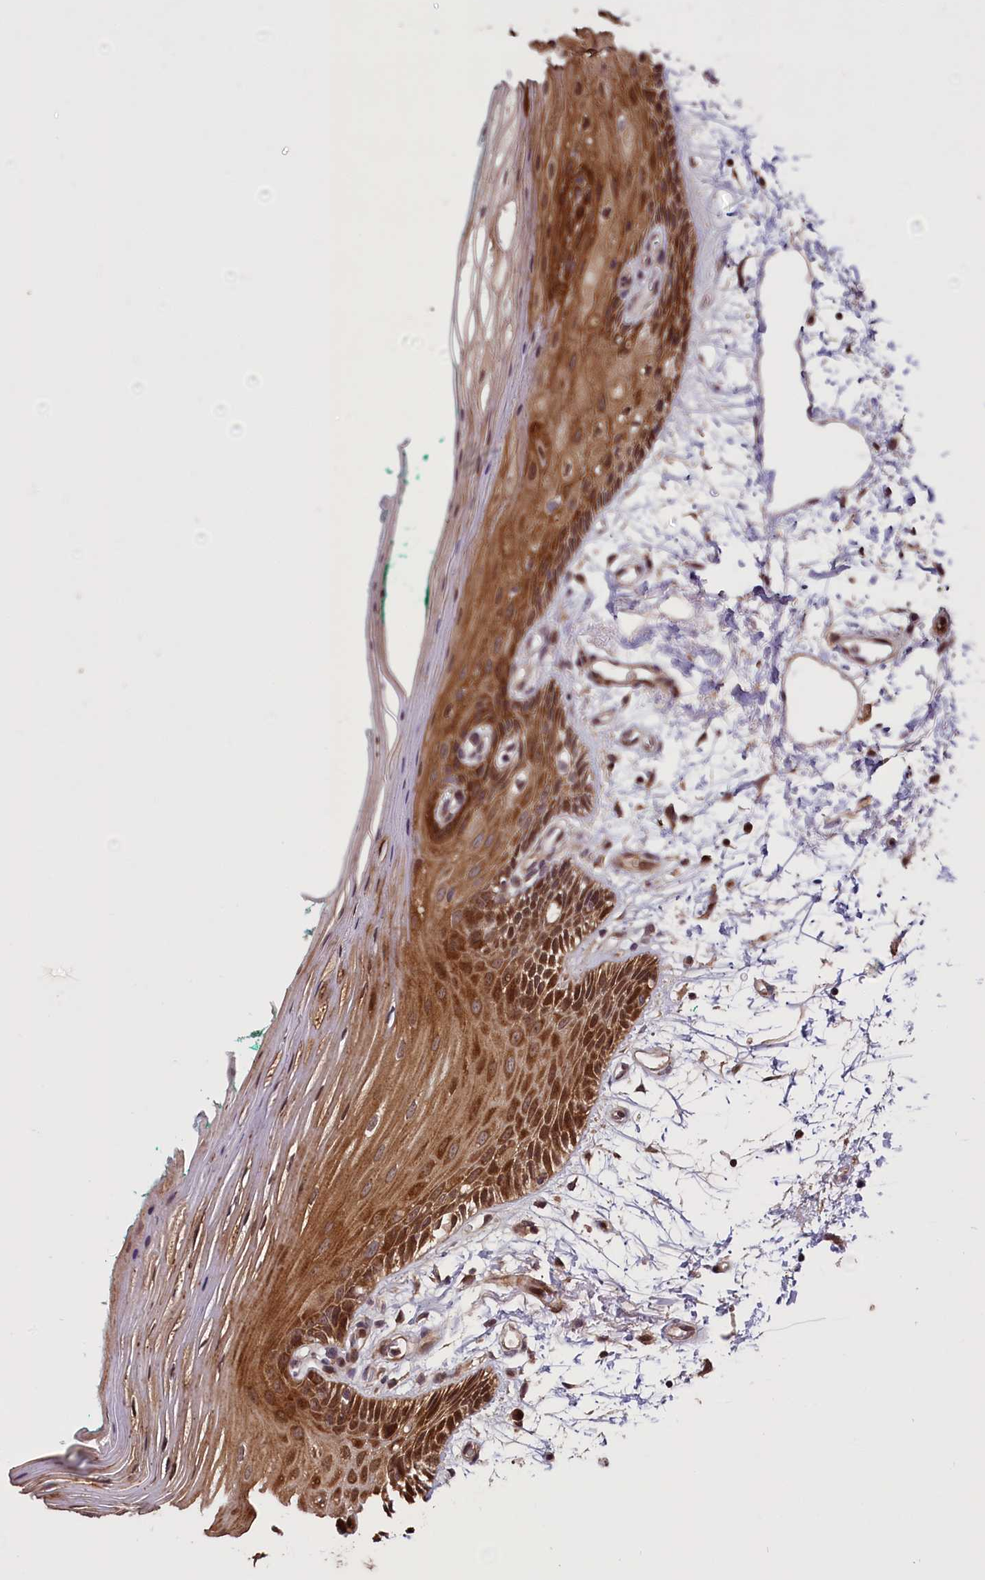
{"staining": {"intensity": "strong", "quantity": ">75%", "location": "cytoplasmic/membranous"}, "tissue": "oral mucosa", "cell_type": "Squamous epithelial cells", "image_type": "normal", "snomed": [{"axis": "morphology", "description": "Normal tissue, NOS"}, {"axis": "topography", "description": "Skeletal muscle"}, {"axis": "topography", "description": "Oral tissue"}, {"axis": "topography", "description": "Peripheral nerve tissue"}], "caption": "Protein expression analysis of unremarkable oral mucosa reveals strong cytoplasmic/membranous staining in about >75% of squamous epithelial cells. The protein of interest is stained brown, and the nuclei are stained in blue (DAB IHC with brightfield microscopy, high magnification).", "gene": "ENHO", "patient": {"sex": "female", "age": 84}}